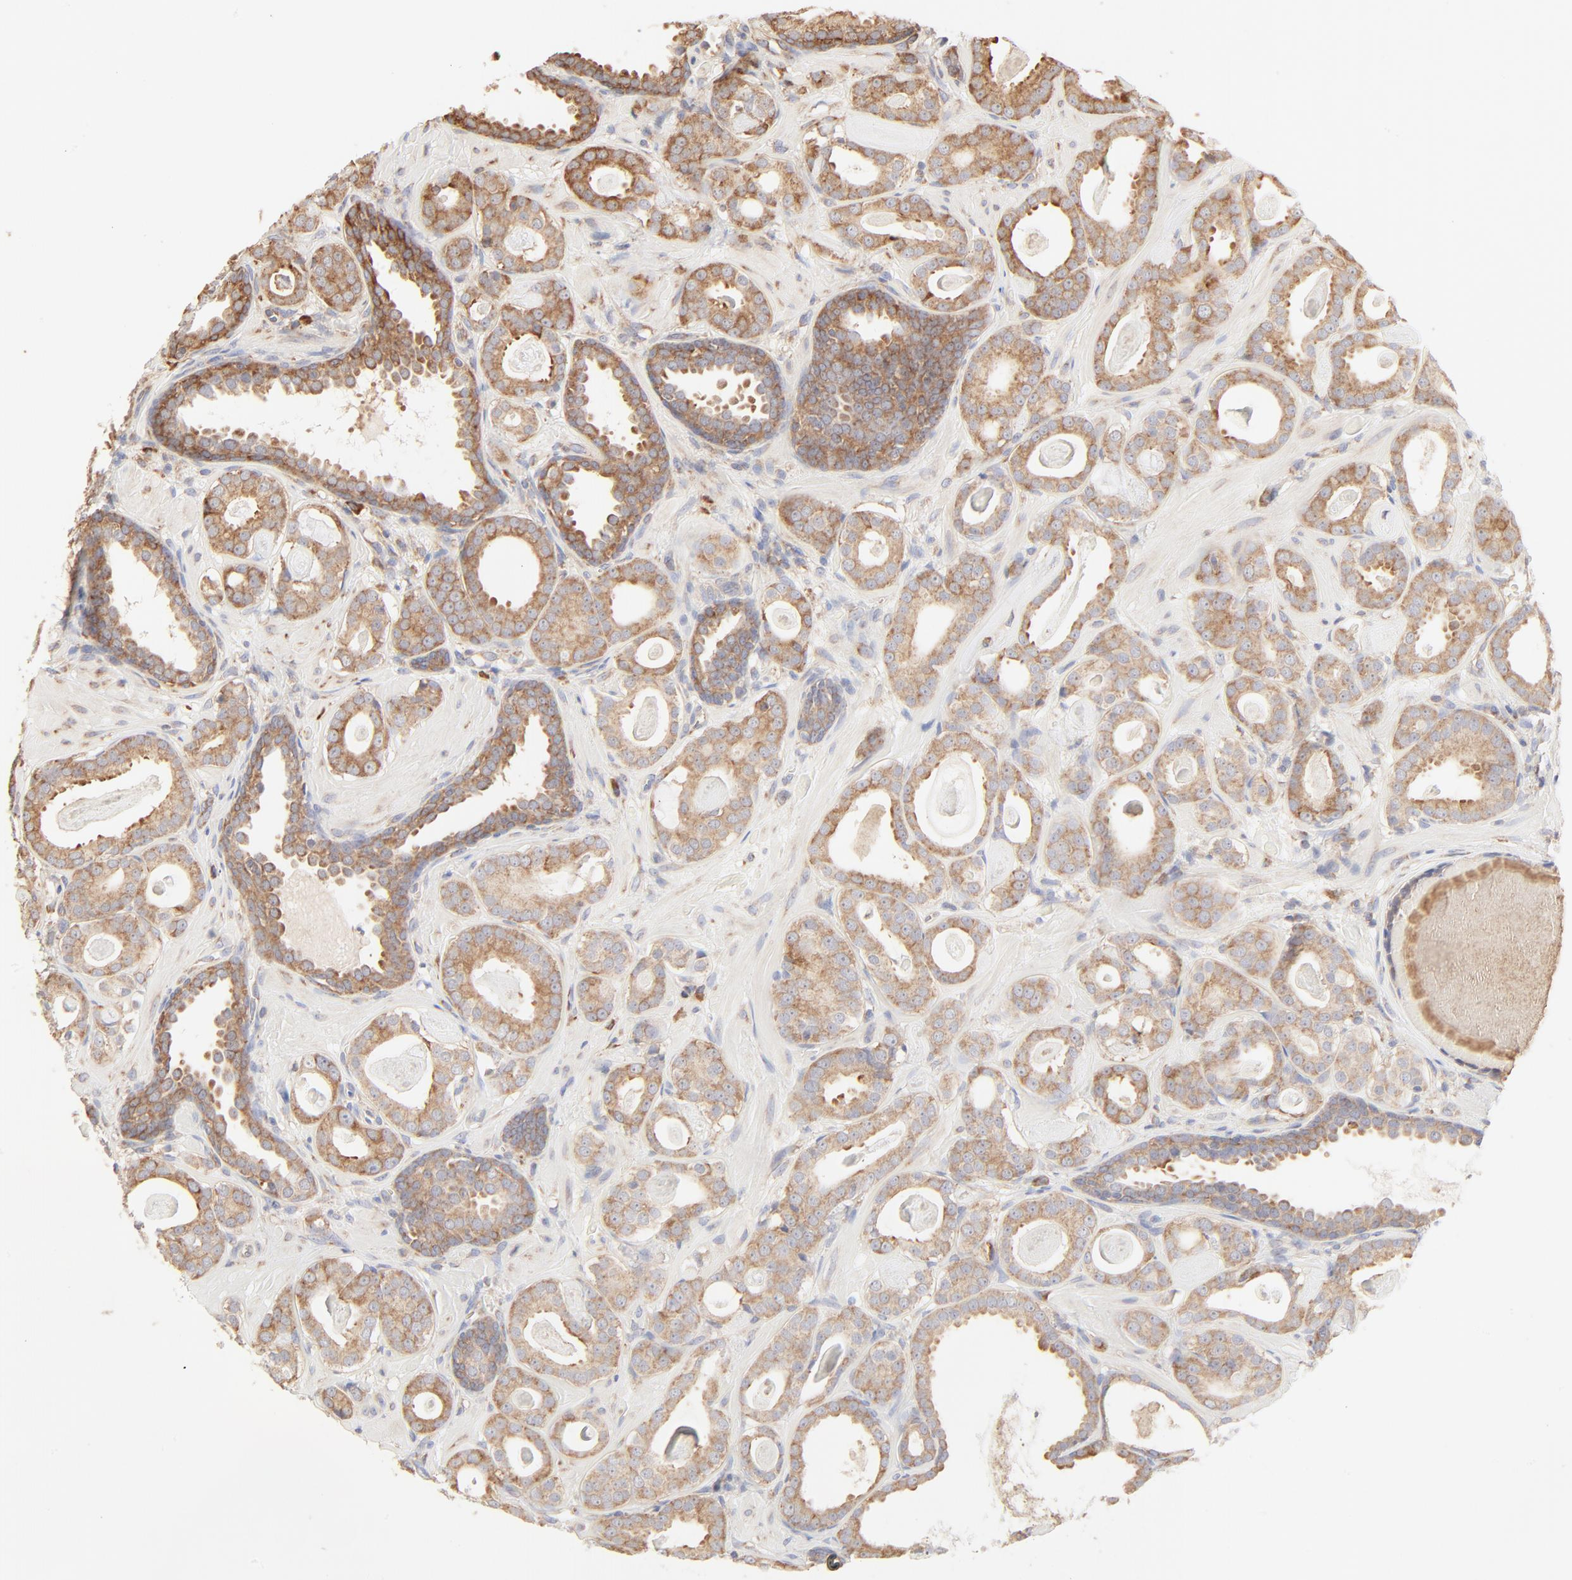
{"staining": {"intensity": "moderate", "quantity": ">75%", "location": "cytoplasmic/membranous"}, "tissue": "prostate cancer", "cell_type": "Tumor cells", "image_type": "cancer", "snomed": [{"axis": "morphology", "description": "Adenocarcinoma, Low grade"}, {"axis": "topography", "description": "Prostate"}], "caption": "Immunohistochemistry (IHC) of prostate adenocarcinoma (low-grade) exhibits medium levels of moderate cytoplasmic/membranous expression in approximately >75% of tumor cells. (DAB (3,3'-diaminobenzidine) IHC, brown staining for protein, blue staining for nuclei).", "gene": "RPS20", "patient": {"sex": "male", "age": 57}}